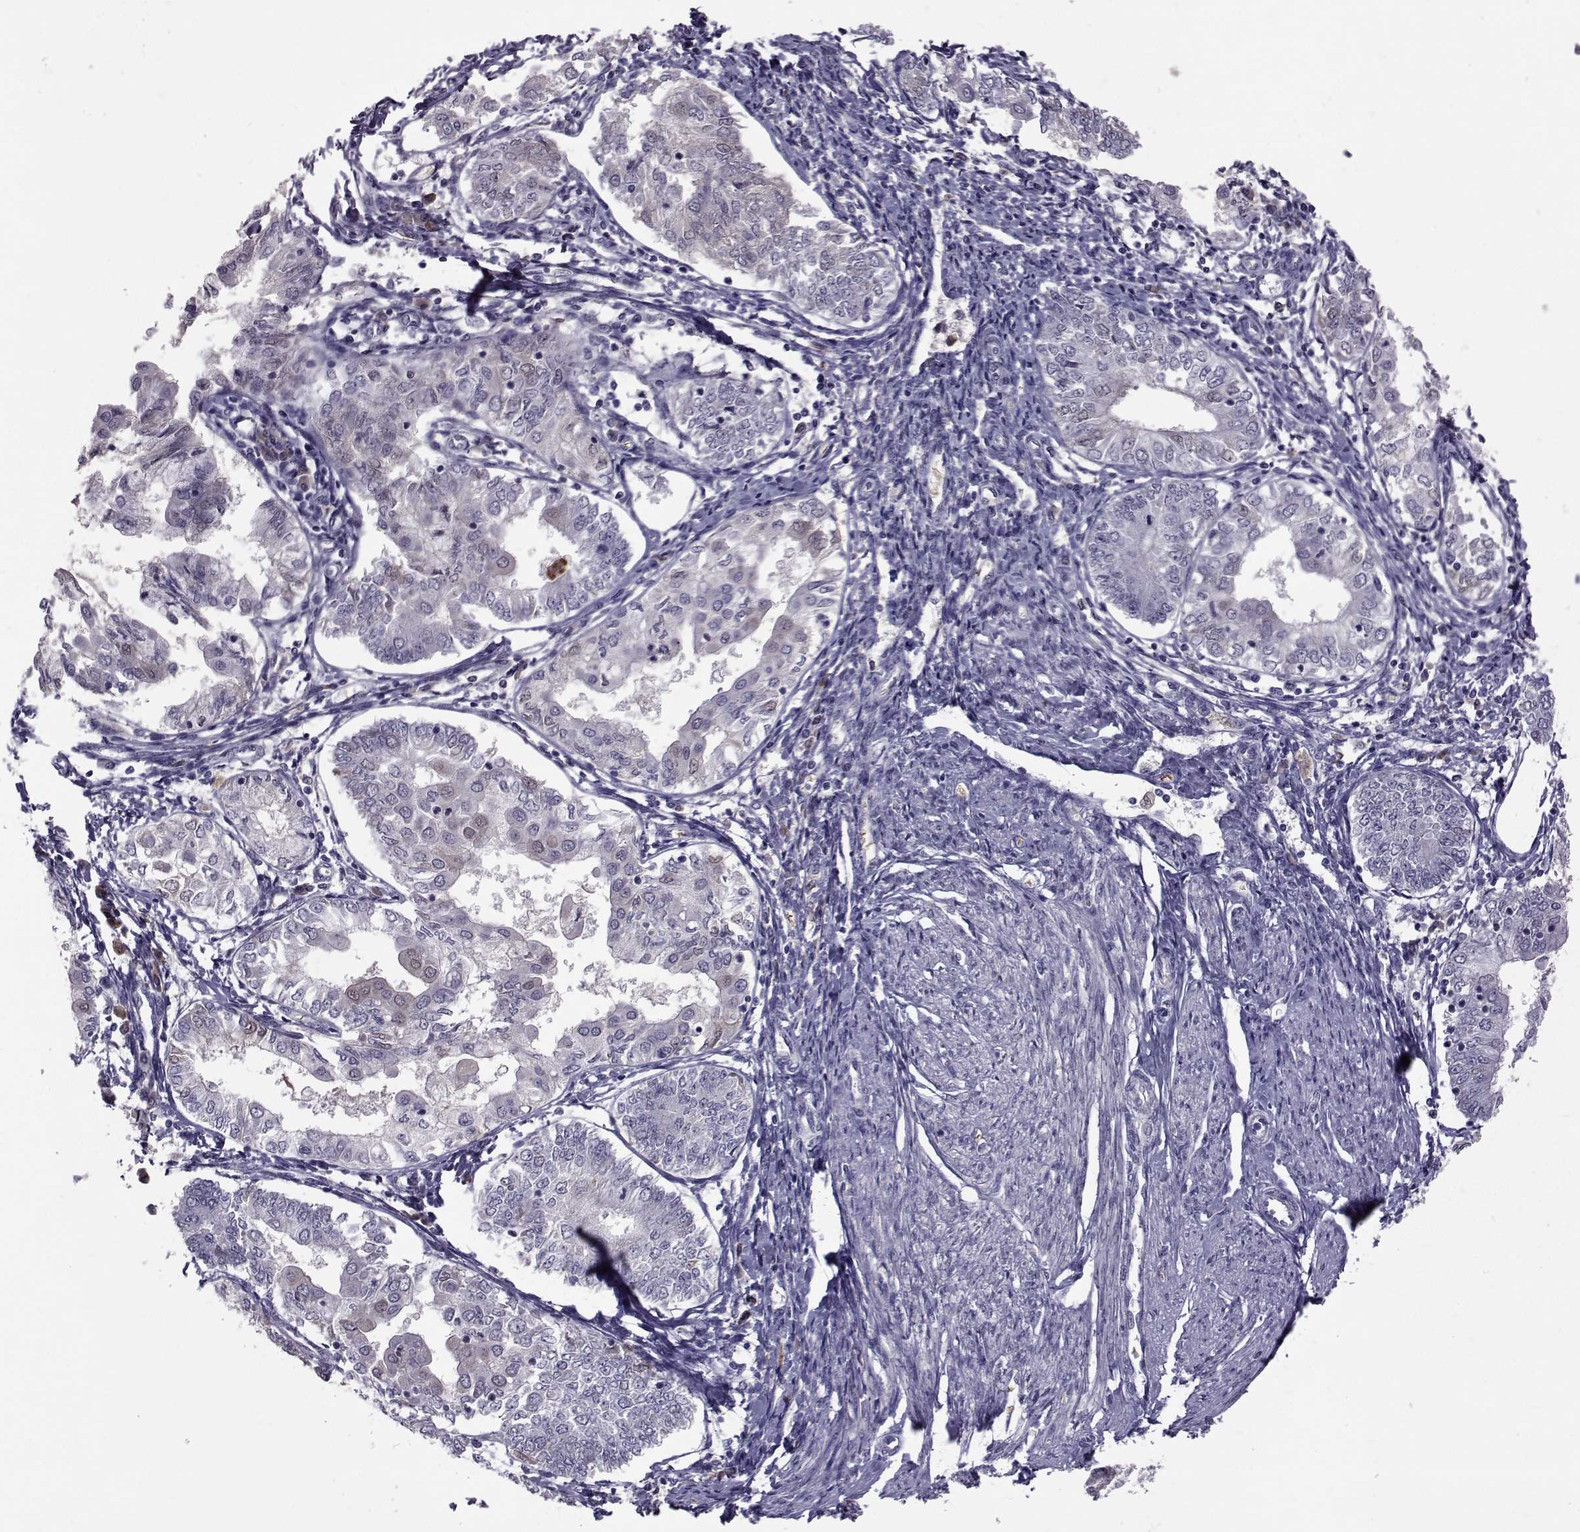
{"staining": {"intensity": "negative", "quantity": "none", "location": "none"}, "tissue": "endometrial cancer", "cell_type": "Tumor cells", "image_type": "cancer", "snomed": [{"axis": "morphology", "description": "Adenocarcinoma, NOS"}, {"axis": "topography", "description": "Endometrium"}], "caption": "Tumor cells show no significant positivity in endometrial cancer (adenocarcinoma).", "gene": "TNFRSF11B", "patient": {"sex": "female", "age": 68}}